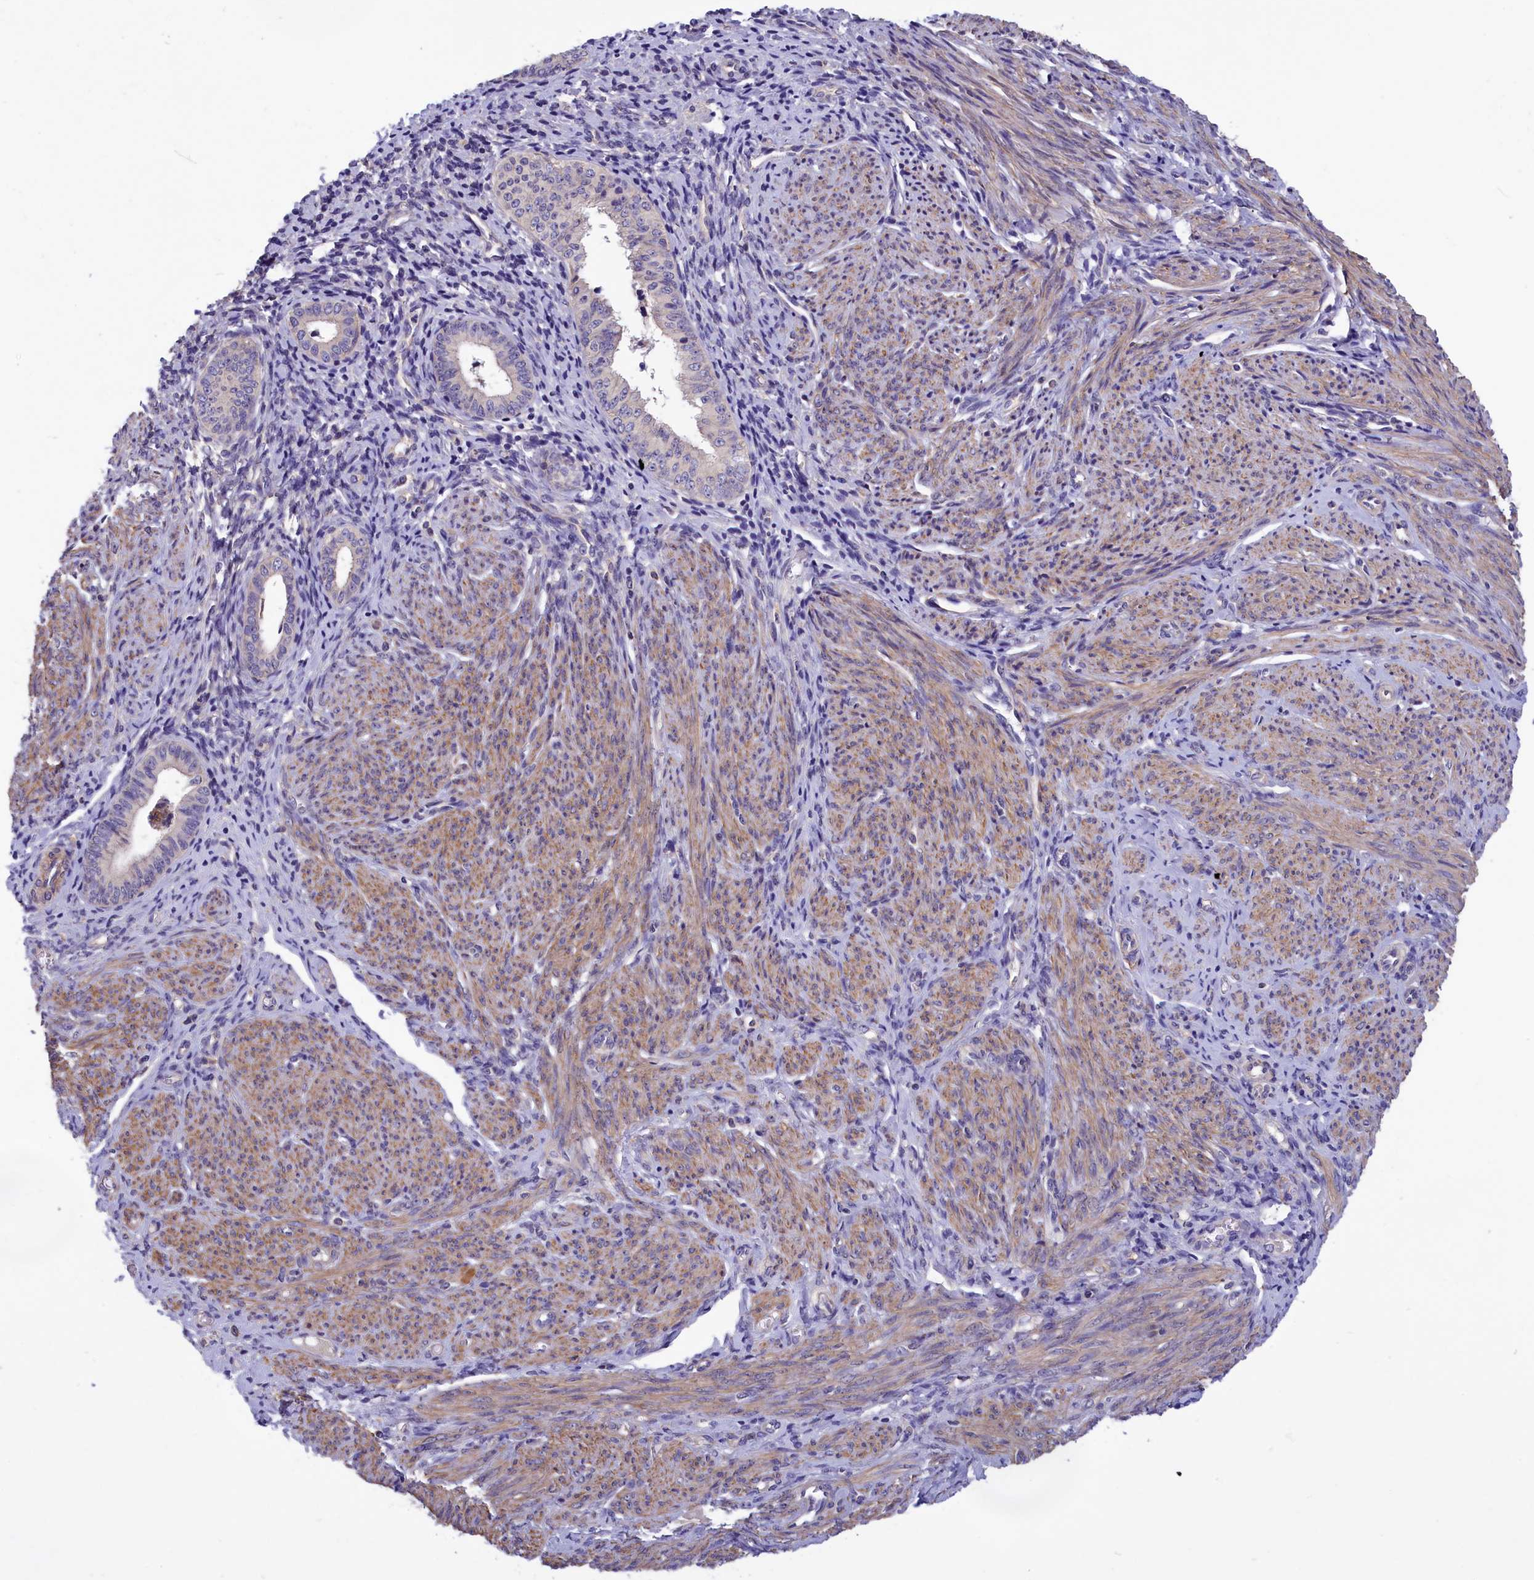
{"staining": {"intensity": "negative", "quantity": "none", "location": "none"}, "tissue": "endometrial cancer", "cell_type": "Tumor cells", "image_type": "cancer", "snomed": [{"axis": "morphology", "description": "Adenocarcinoma, NOS"}, {"axis": "topography", "description": "Endometrium"}], "caption": "This is a image of immunohistochemistry (IHC) staining of endometrial cancer, which shows no expression in tumor cells. The staining is performed using DAB (3,3'-diaminobenzidine) brown chromogen with nuclei counter-stained in using hematoxylin.", "gene": "AMDHD2", "patient": {"sex": "female", "age": 79}}